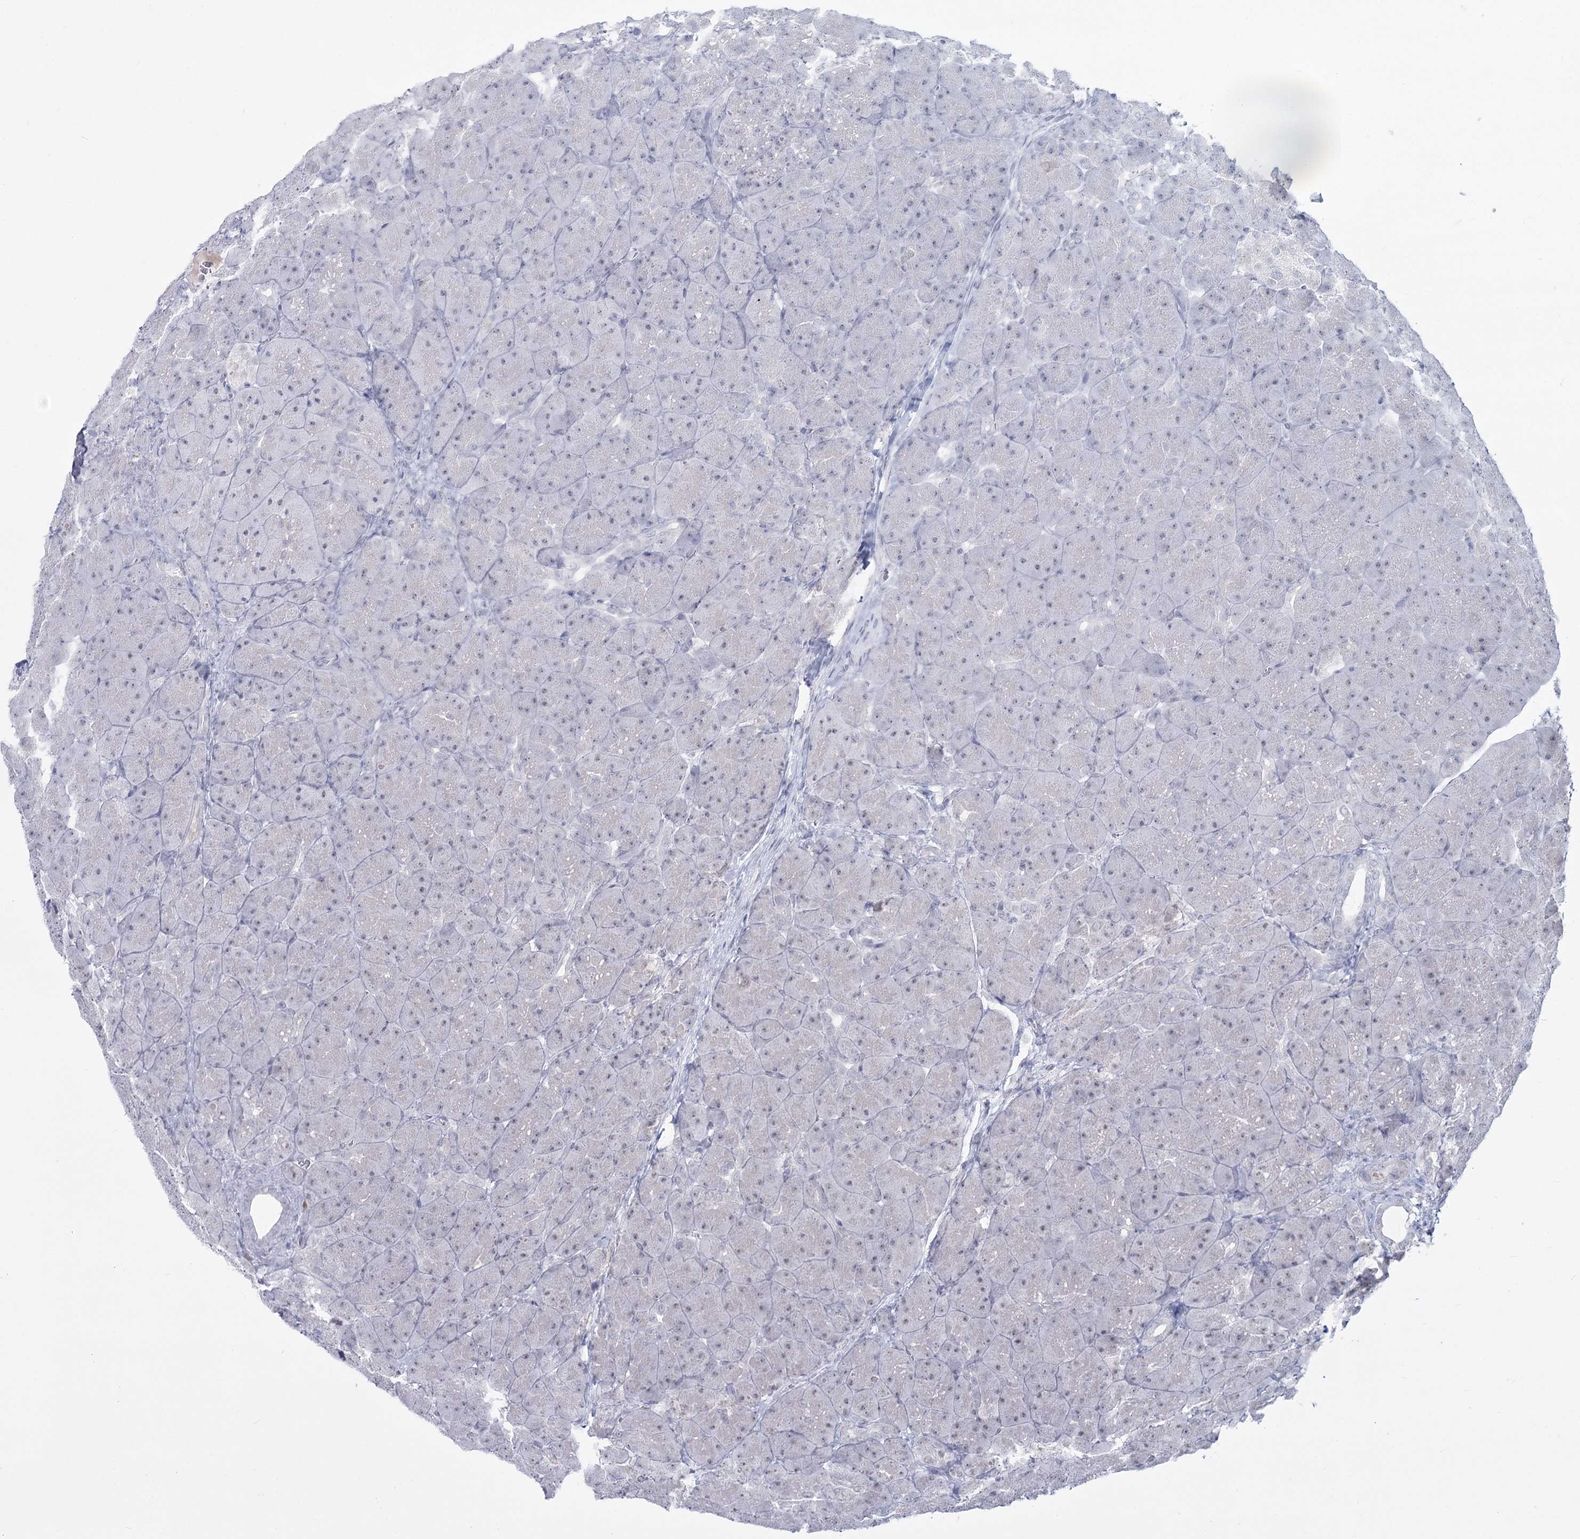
{"staining": {"intensity": "negative", "quantity": "none", "location": "none"}, "tissue": "pancreas", "cell_type": "Exocrine glandular cells", "image_type": "normal", "snomed": [{"axis": "morphology", "description": "Normal tissue, NOS"}, {"axis": "topography", "description": "Pancreas"}], "caption": "Human pancreas stained for a protein using immunohistochemistry (IHC) exhibits no staining in exocrine glandular cells.", "gene": "LY6G5C", "patient": {"sex": "male", "age": 66}}